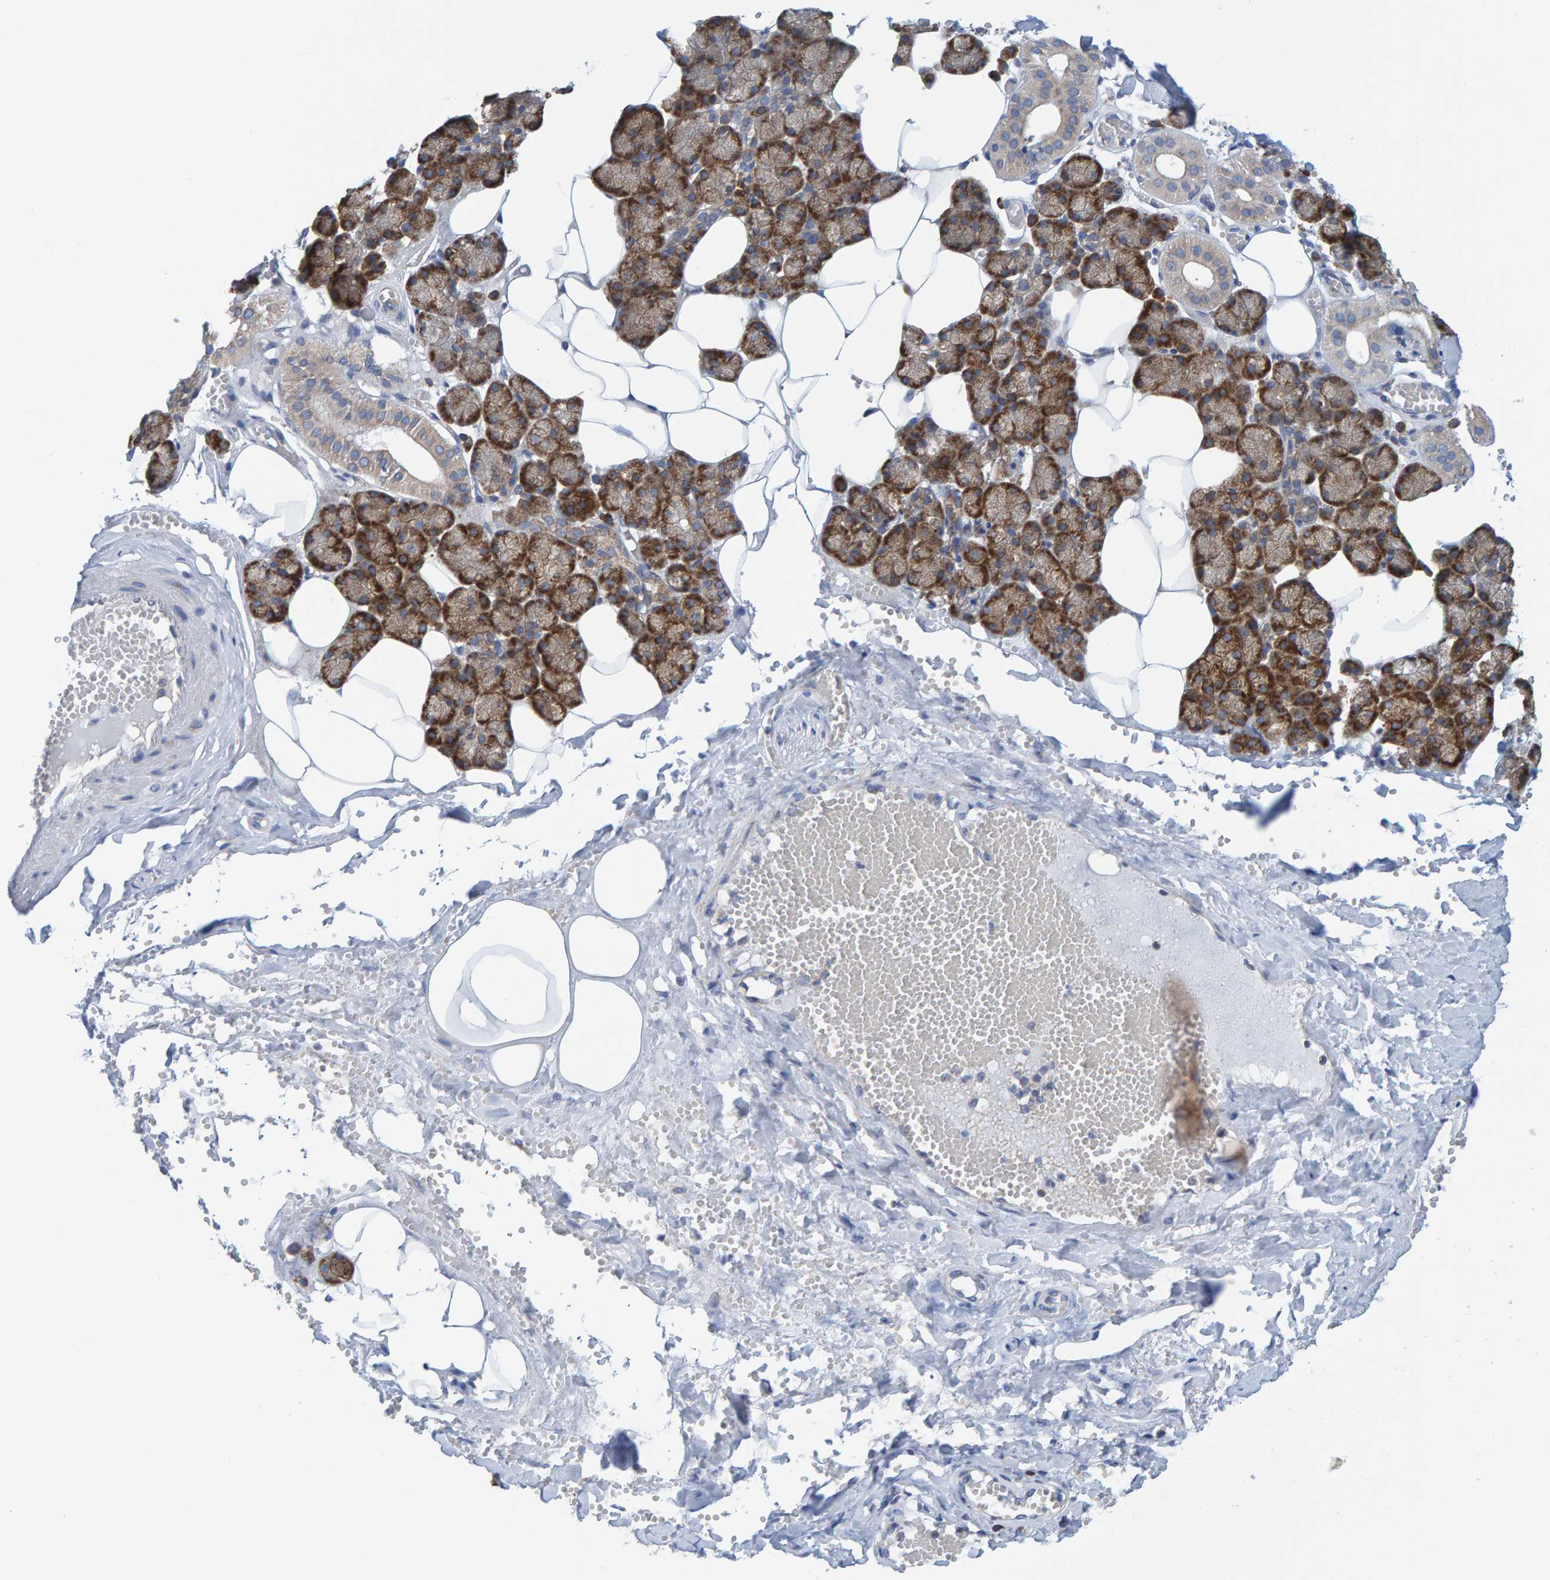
{"staining": {"intensity": "moderate", "quantity": ">75%", "location": "cytoplasmic/membranous"}, "tissue": "salivary gland", "cell_type": "Glandular cells", "image_type": "normal", "snomed": [{"axis": "morphology", "description": "Normal tissue, NOS"}, {"axis": "topography", "description": "Salivary gland"}], "caption": "Immunohistochemical staining of benign human salivary gland shows >75% levels of moderate cytoplasmic/membranous protein expression in about >75% of glandular cells. The staining is performed using DAB (3,3'-diaminobenzidine) brown chromogen to label protein expression. The nuclei are counter-stained blue using hematoxylin.", "gene": "CDK5RAP3", "patient": {"sex": "male", "age": 62}}